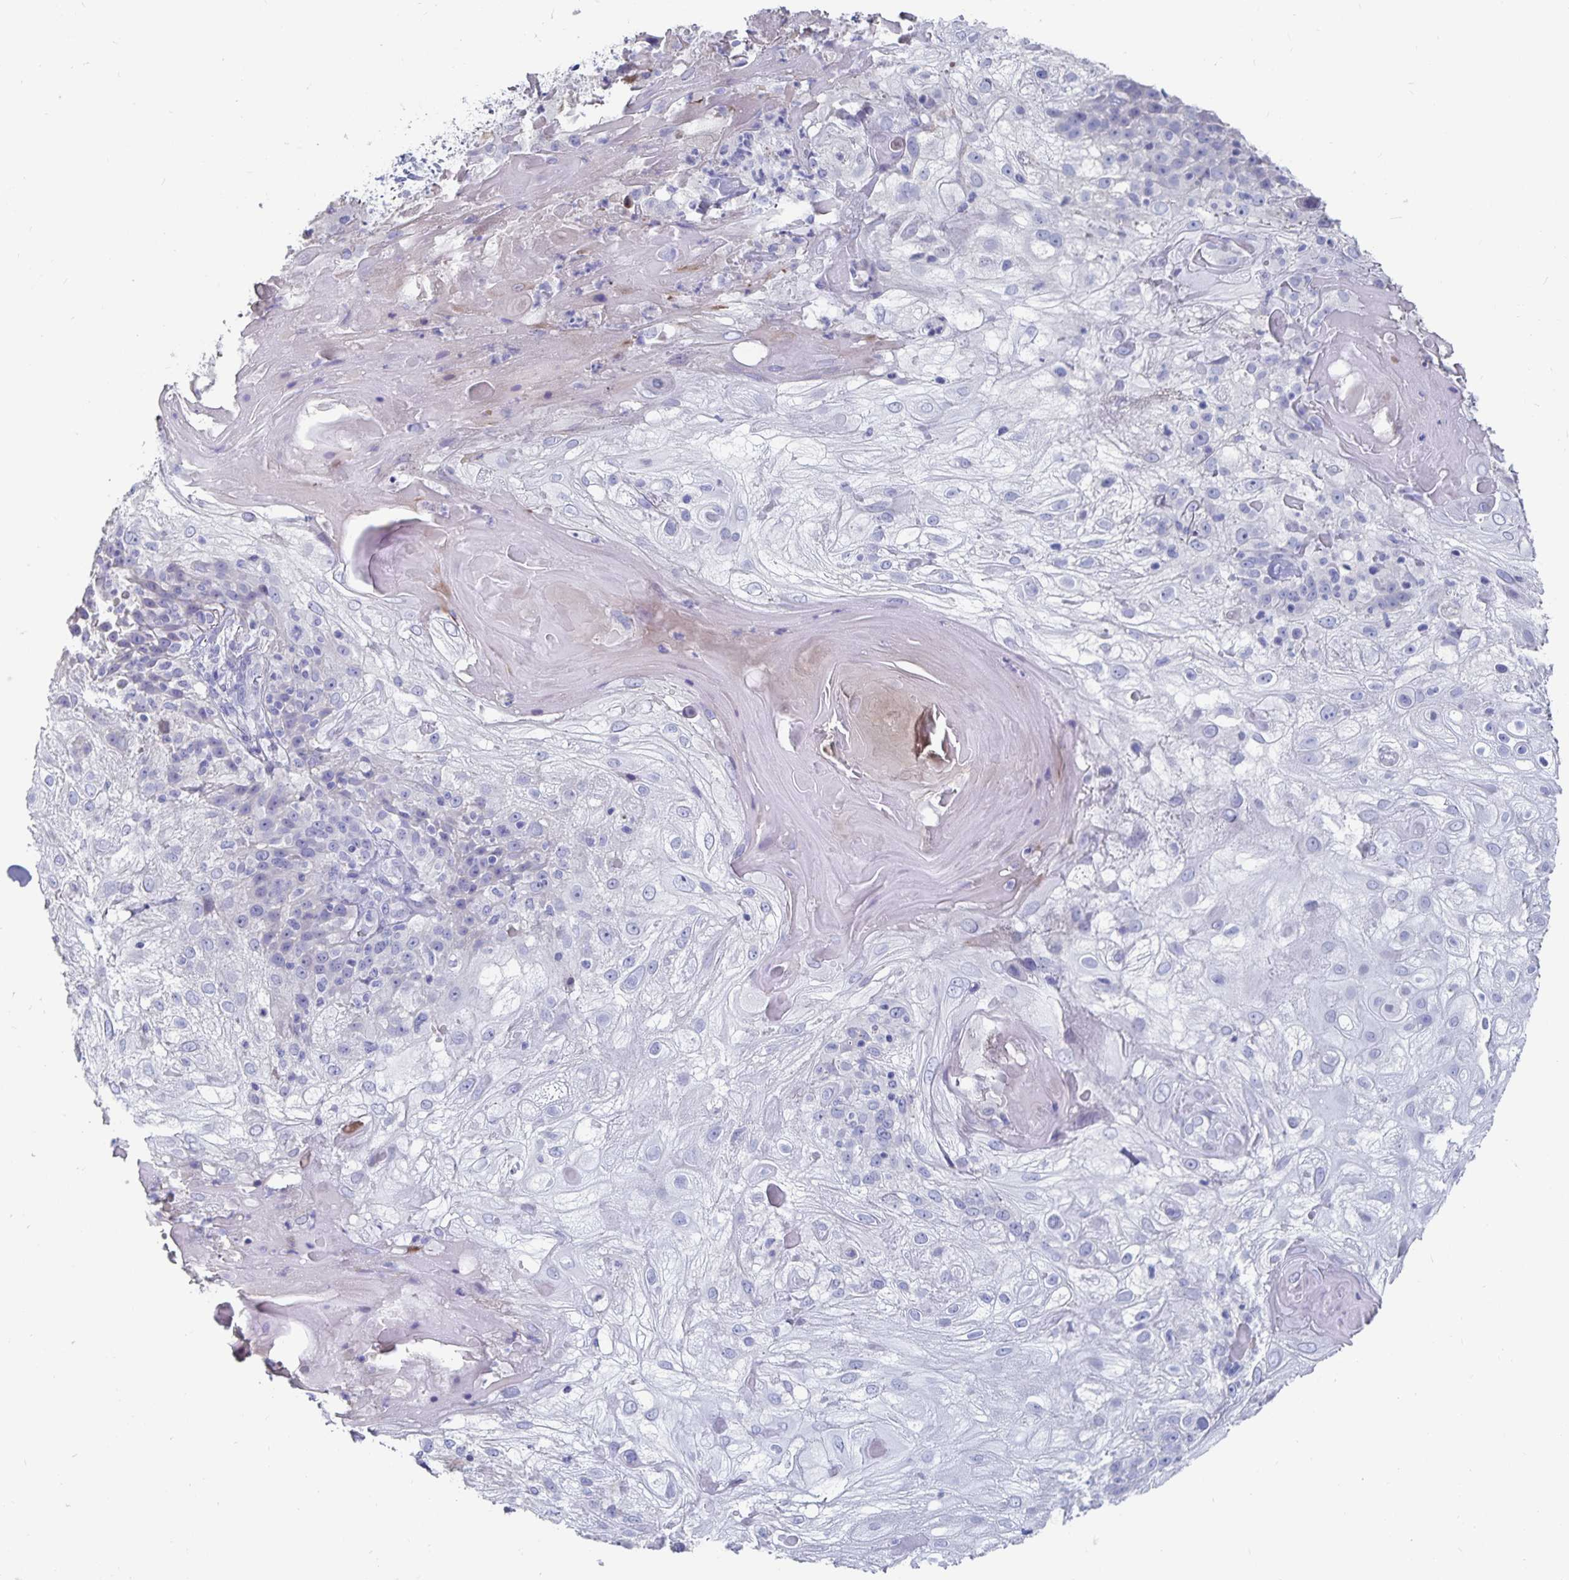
{"staining": {"intensity": "negative", "quantity": "none", "location": "none"}, "tissue": "skin cancer", "cell_type": "Tumor cells", "image_type": "cancer", "snomed": [{"axis": "morphology", "description": "Normal tissue, NOS"}, {"axis": "morphology", "description": "Squamous cell carcinoma, NOS"}, {"axis": "topography", "description": "Skin"}], "caption": "Immunohistochemistry (IHC) of skin cancer (squamous cell carcinoma) exhibits no staining in tumor cells.", "gene": "CFAP69", "patient": {"sex": "female", "age": 83}}